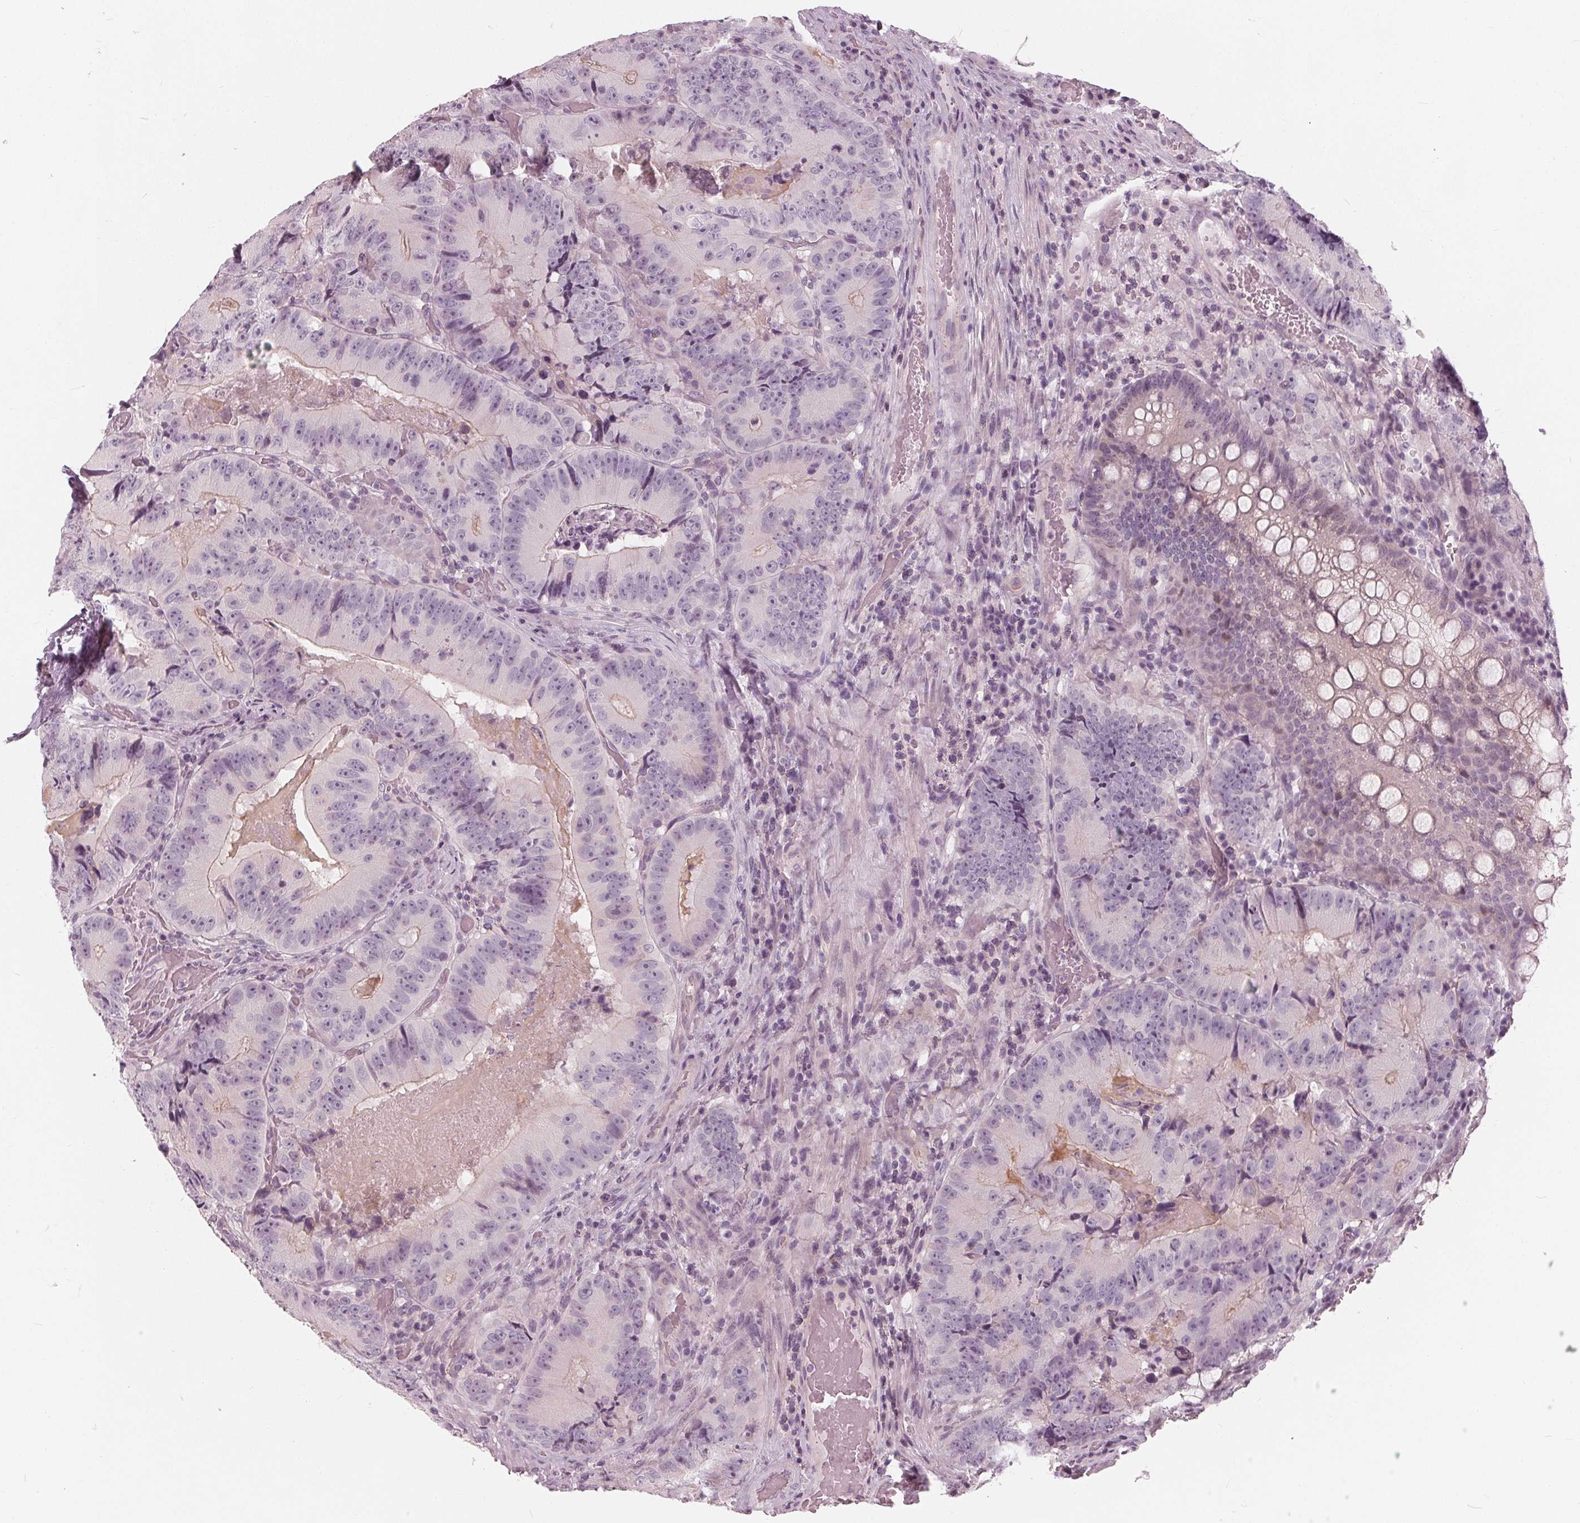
{"staining": {"intensity": "negative", "quantity": "none", "location": "none"}, "tissue": "colorectal cancer", "cell_type": "Tumor cells", "image_type": "cancer", "snomed": [{"axis": "morphology", "description": "Adenocarcinoma, NOS"}, {"axis": "topography", "description": "Colon"}], "caption": "This is a image of immunohistochemistry (IHC) staining of colorectal cancer (adenocarcinoma), which shows no staining in tumor cells.", "gene": "SAT2", "patient": {"sex": "female", "age": 86}}